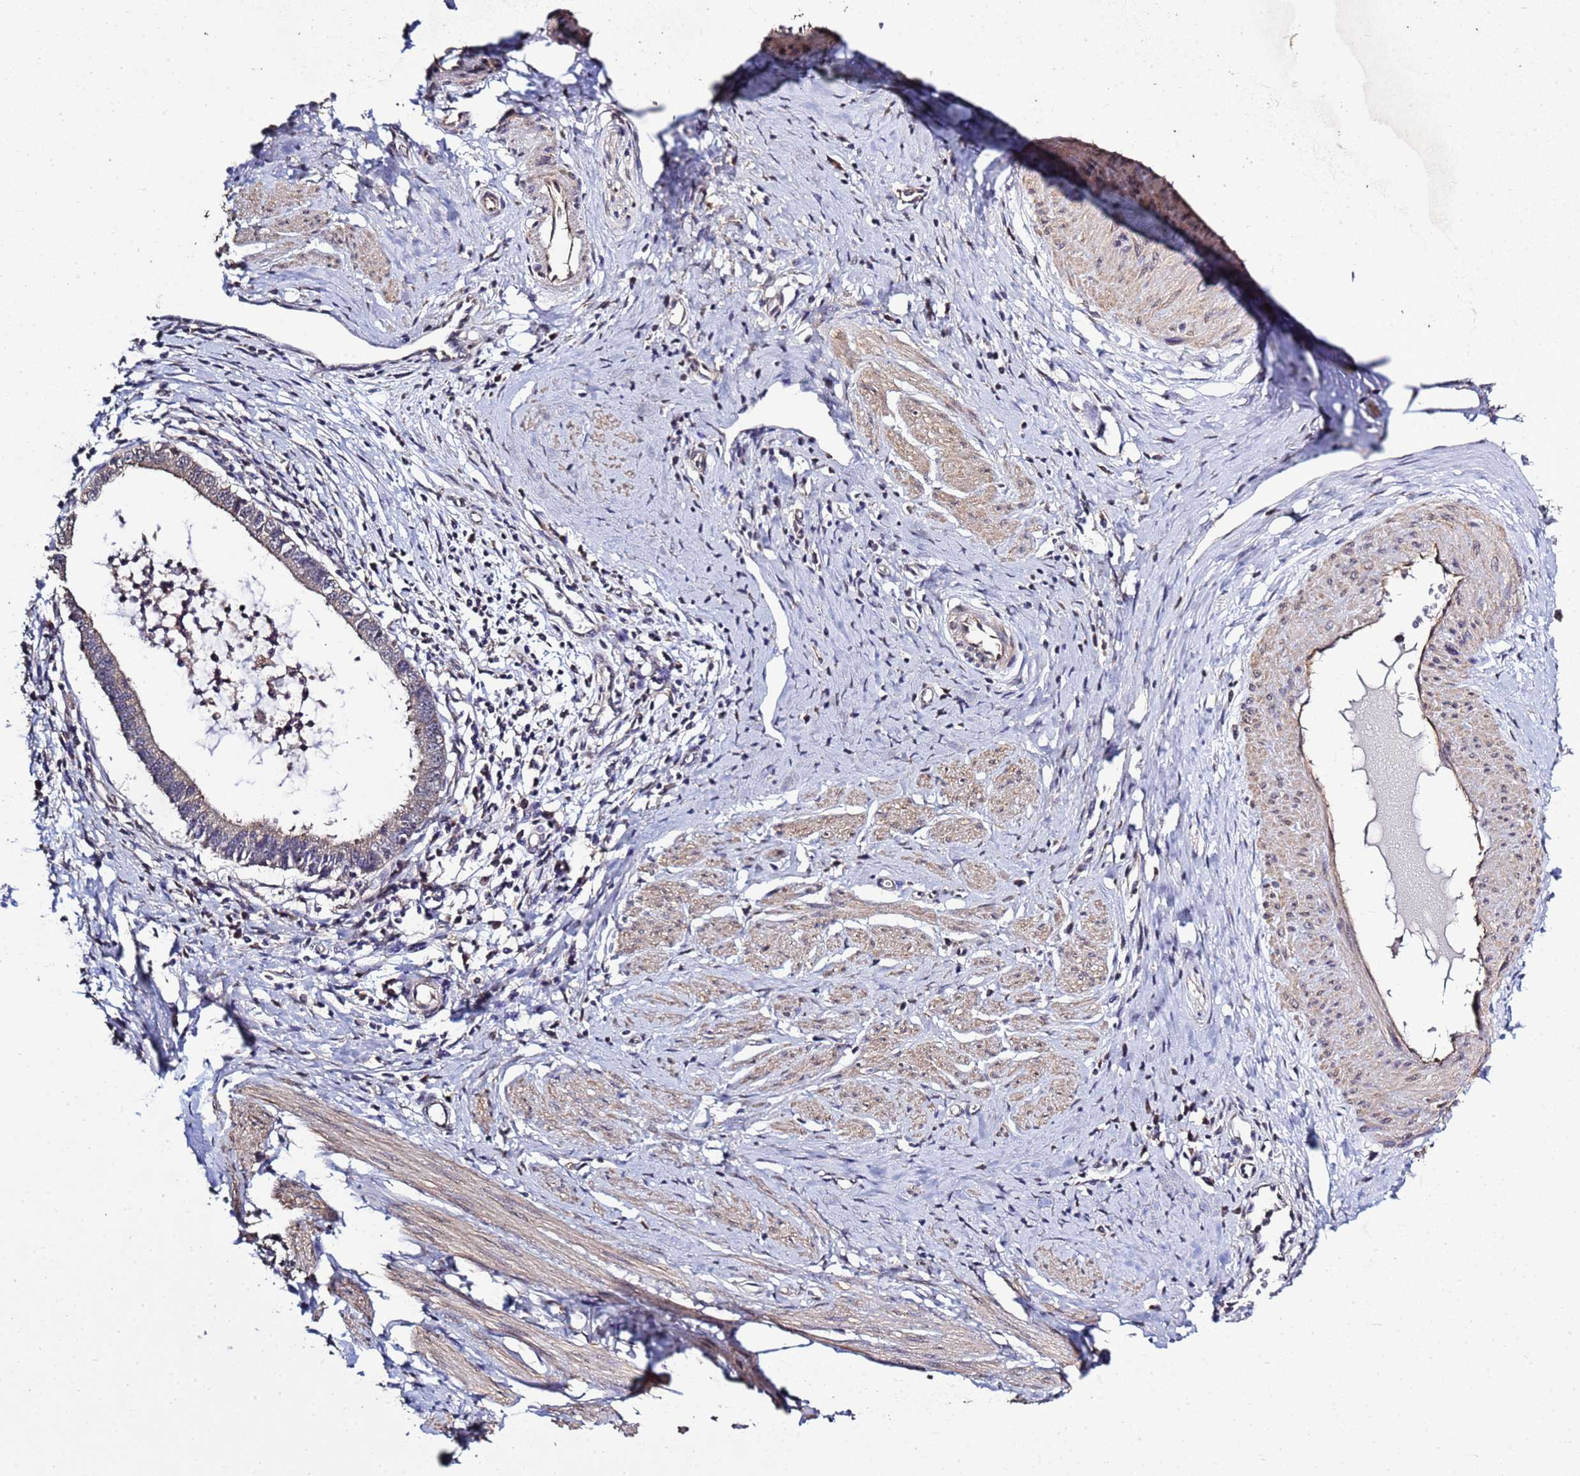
{"staining": {"intensity": "weak", "quantity": "25%-75%", "location": "cytoplasmic/membranous"}, "tissue": "cervical cancer", "cell_type": "Tumor cells", "image_type": "cancer", "snomed": [{"axis": "morphology", "description": "Adenocarcinoma, NOS"}, {"axis": "topography", "description": "Cervix"}], "caption": "Cervical adenocarcinoma stained for a protein (brown) exhibits weak cytoplasmic/membranous positive positivity in about 25%-75% of tumor cells.", "gene": "P2RX7", "patient": {"sex": "female", "age": 36}}